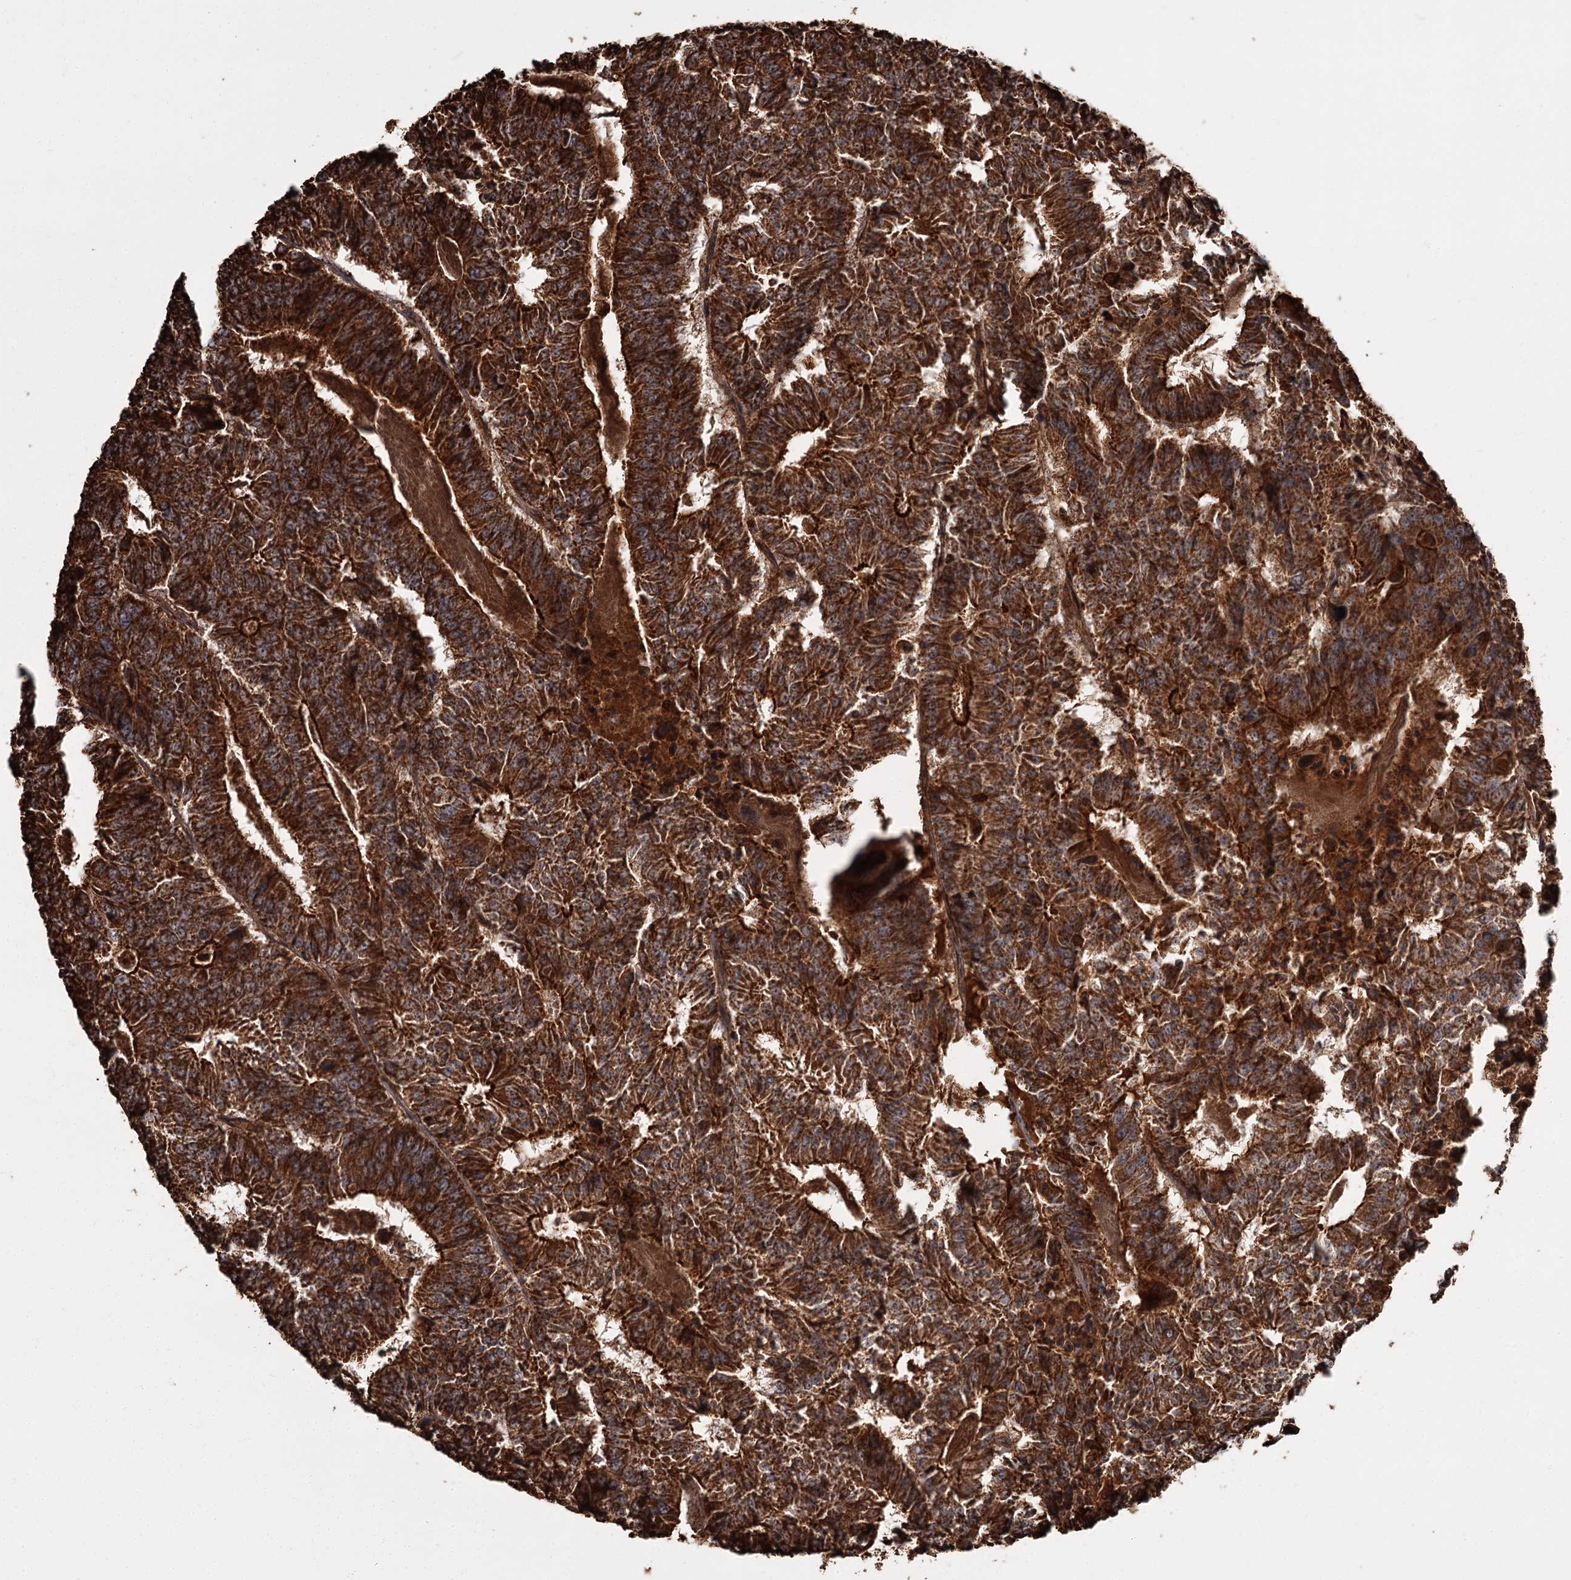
{"staining": {"intensity": "strong", "quantity": ">75%", "location": "cytoplasmic/membranous"}, "tissue": "colorectal cancer", "cell_type": "Tumor cells", "image_type": "cancer", "snomed": [{"axis": "morphology", "description": "Adenocarcinoma, NOS"}, {"axis": "topography", "description": "Colon"}], "caption": "Brown immunohistochemical staining in colorectal adenocarcinoma shows strong cytoplasmic/membranous staining in approximately >75% of tumor cells. (IHC, brightfield microscopy, high magnification).", "gene": "THAP9", "patient": {"sex": "male", "age": 83}}